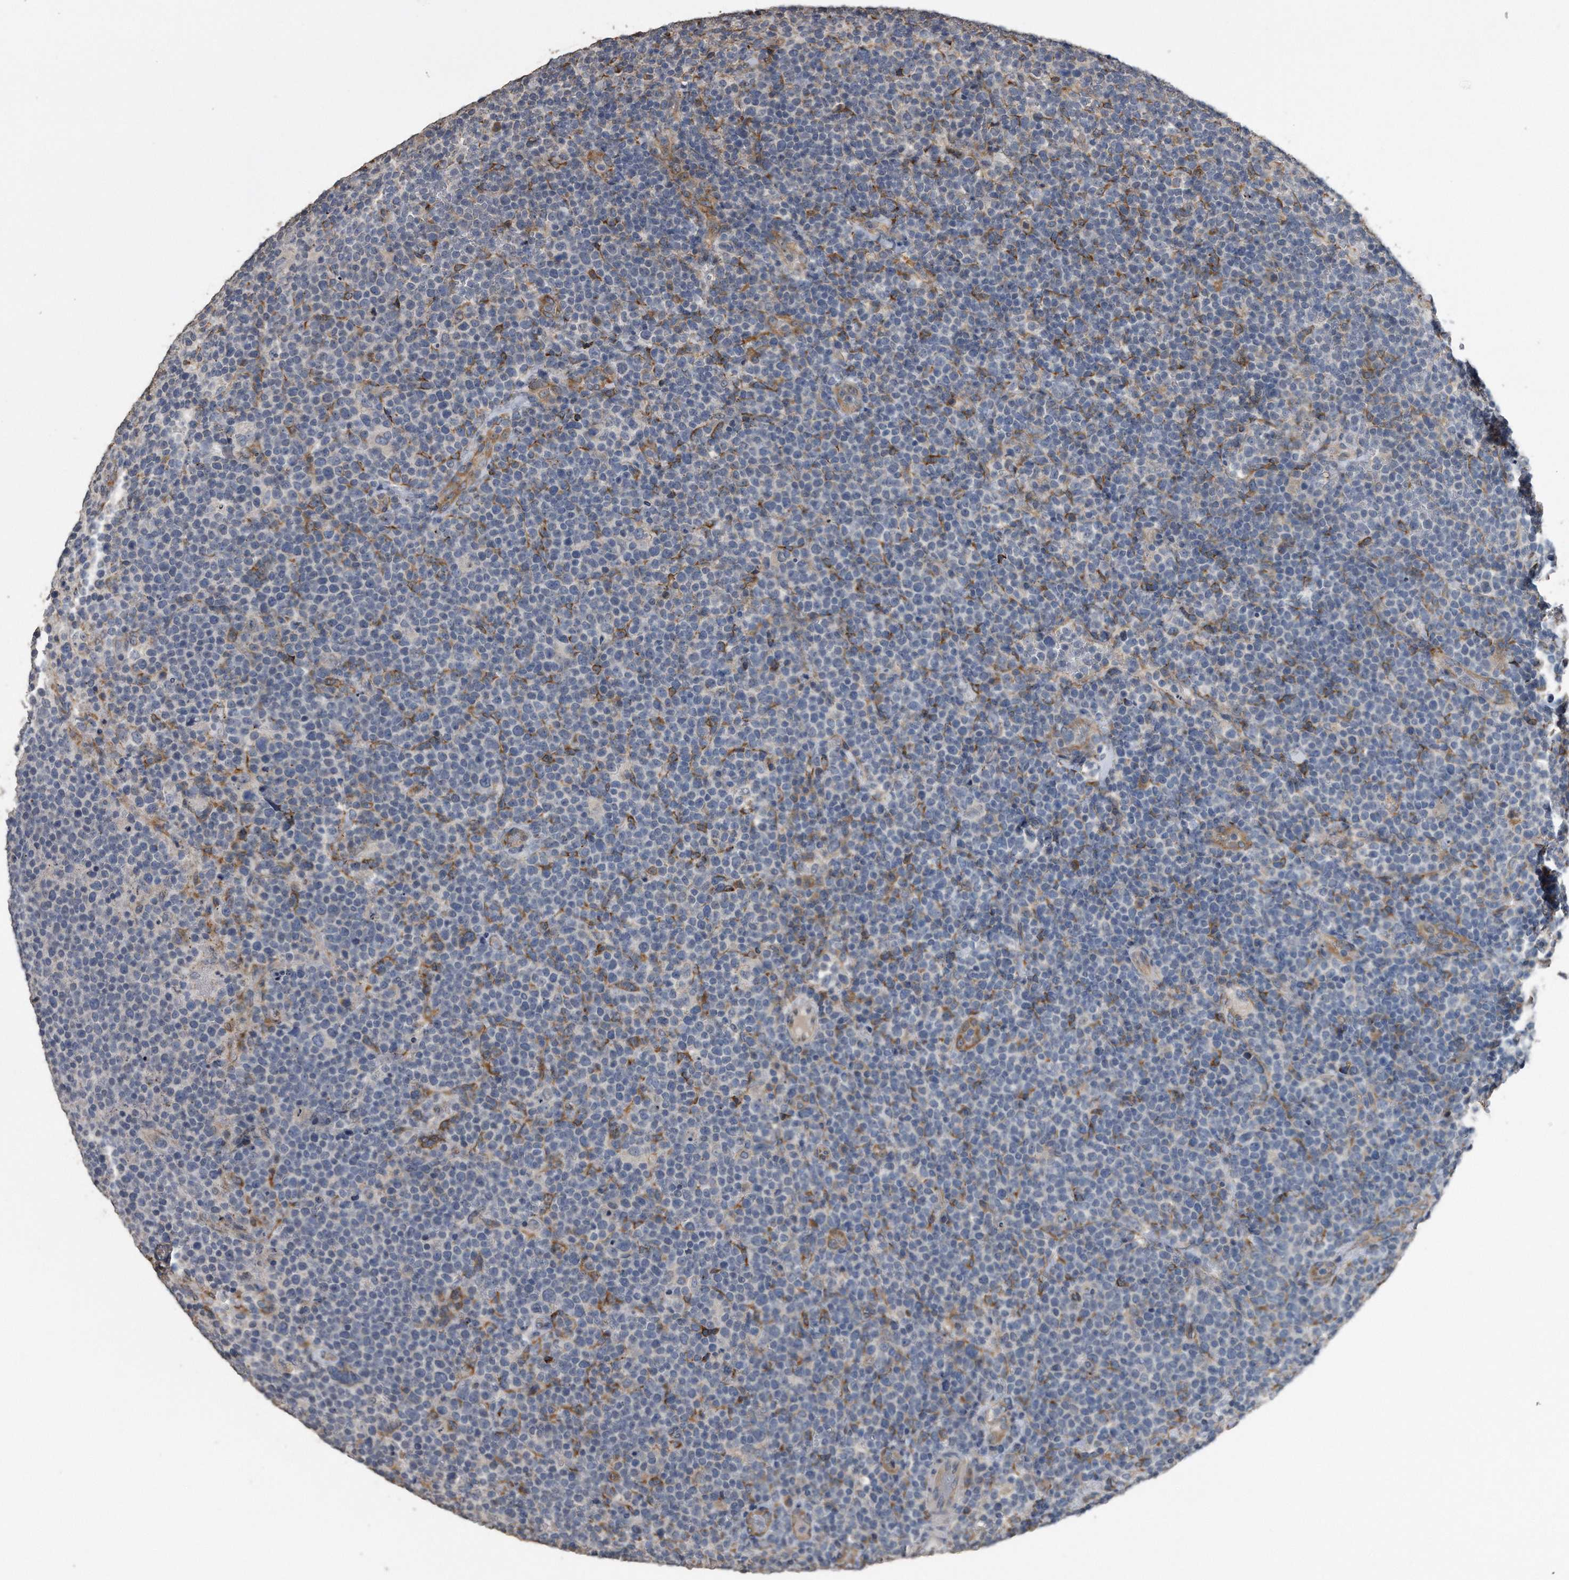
{"staining": {"intensity": "negative", "quantity": "none", "location": "none"}, "tissue": "lymphoma", "cell_type": "Tumor cells", "image_type": "cancer", "snomed": [{"axis": "morphology", "description": "Malignant lymphoma, non-Hodgkin's type, High grade"}, {"axis": "topography", "description": "Lymph node"}], "caption": "Malignant lymphoma, non-Hodgkin's type (high-grade) stained for a protein using immunohistochemistry (IHC) demonstrates no expression tumor cells.", "gene": "PCLO", "patient": {"sex": "male", "age": 61}}